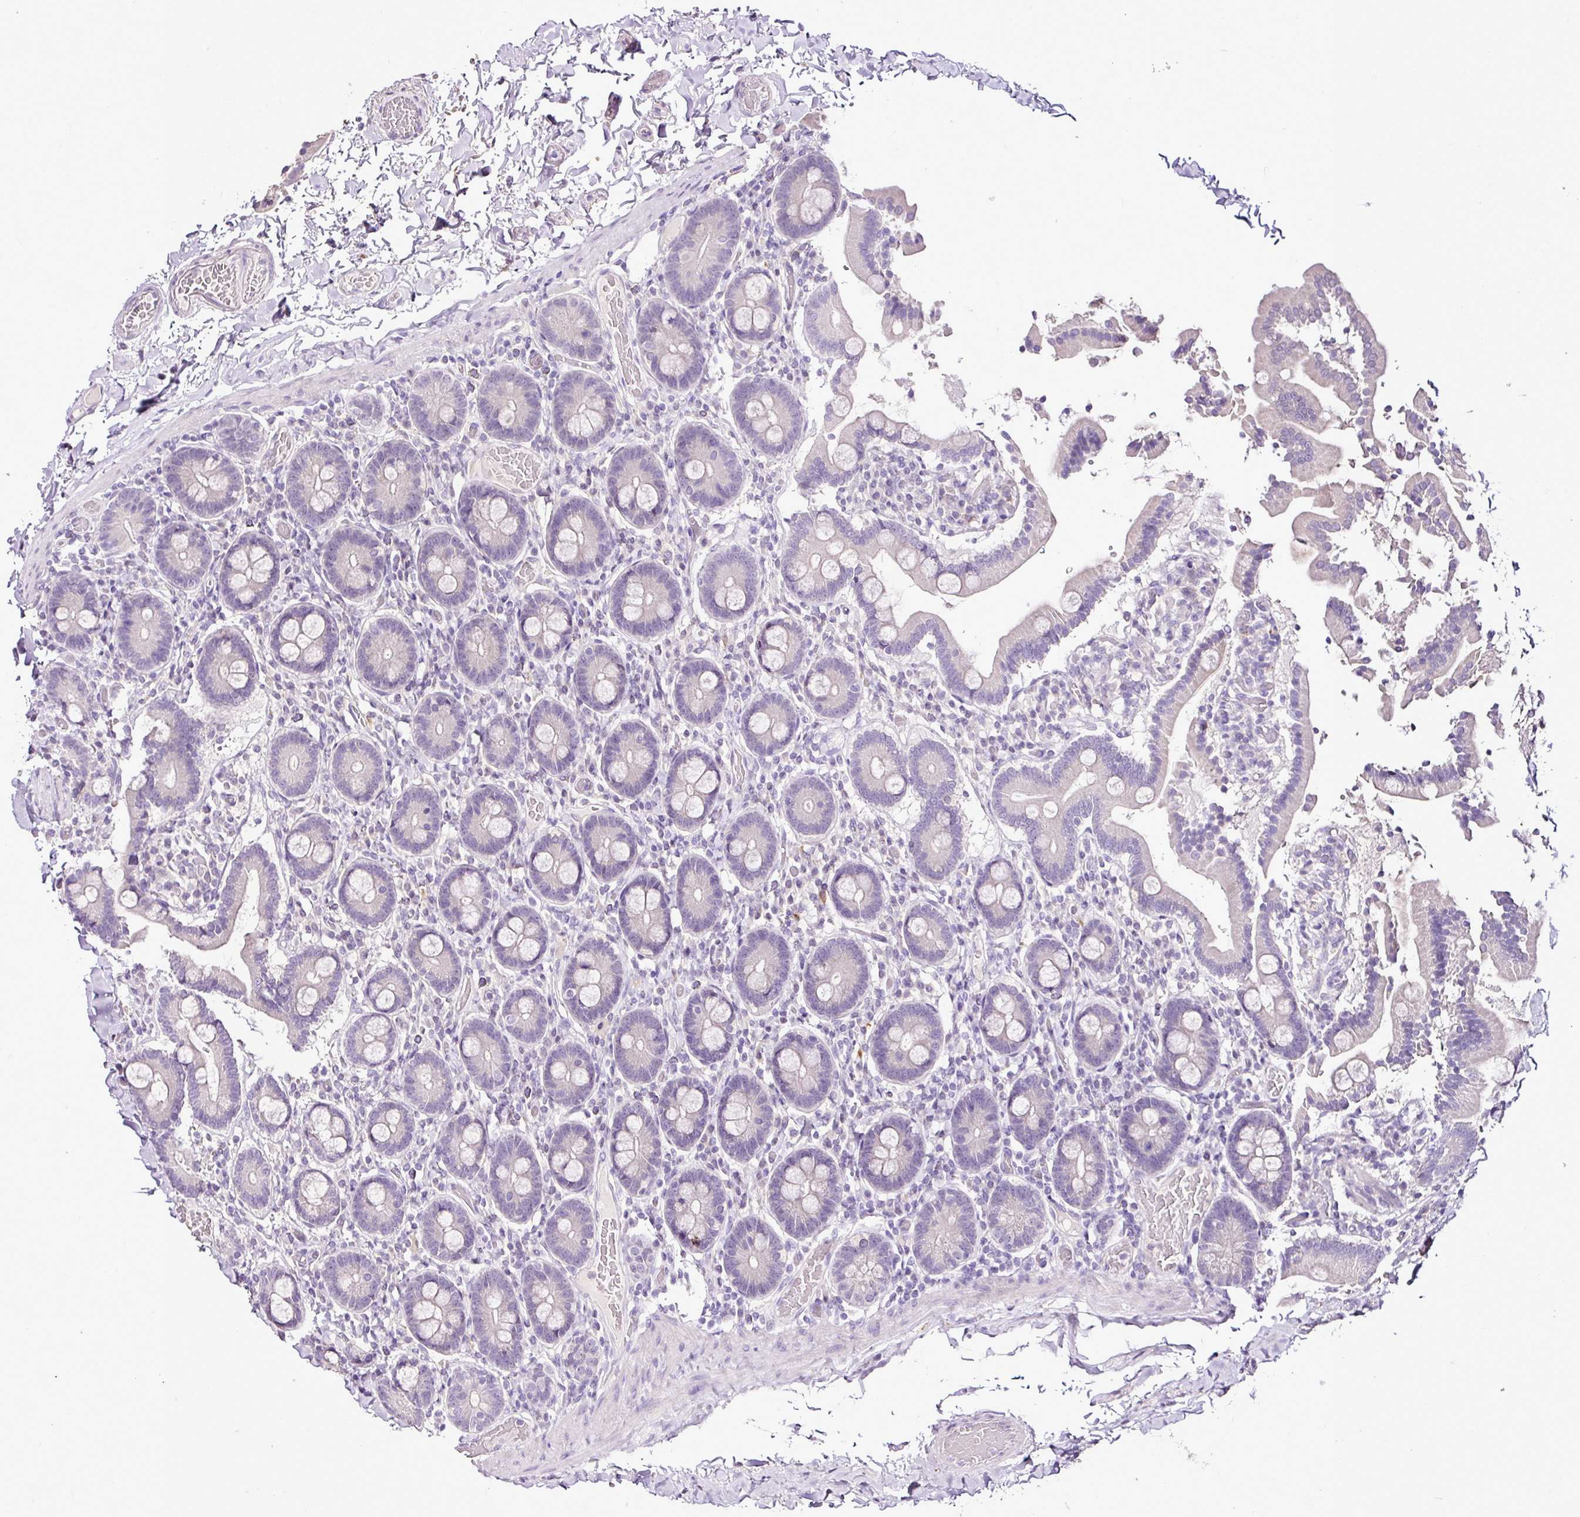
{"staining": {"intensity": "negative", "quantity": "none", "location": "none"}, "tissue": "duodenum", "cell_type": "Glandular cells", "image_type": "normal", "snomed": [{"axis": "morphology", "description": "Normal tissue, NOS"}, {"axis": "topography", "description": "Duodenum"}], "caption": "This is an IHC photomicrograph of normal duodenum. There is no expression in glandular cells.", "gene": "ESR1", "patient": {"sex": "male", "age": 55}}